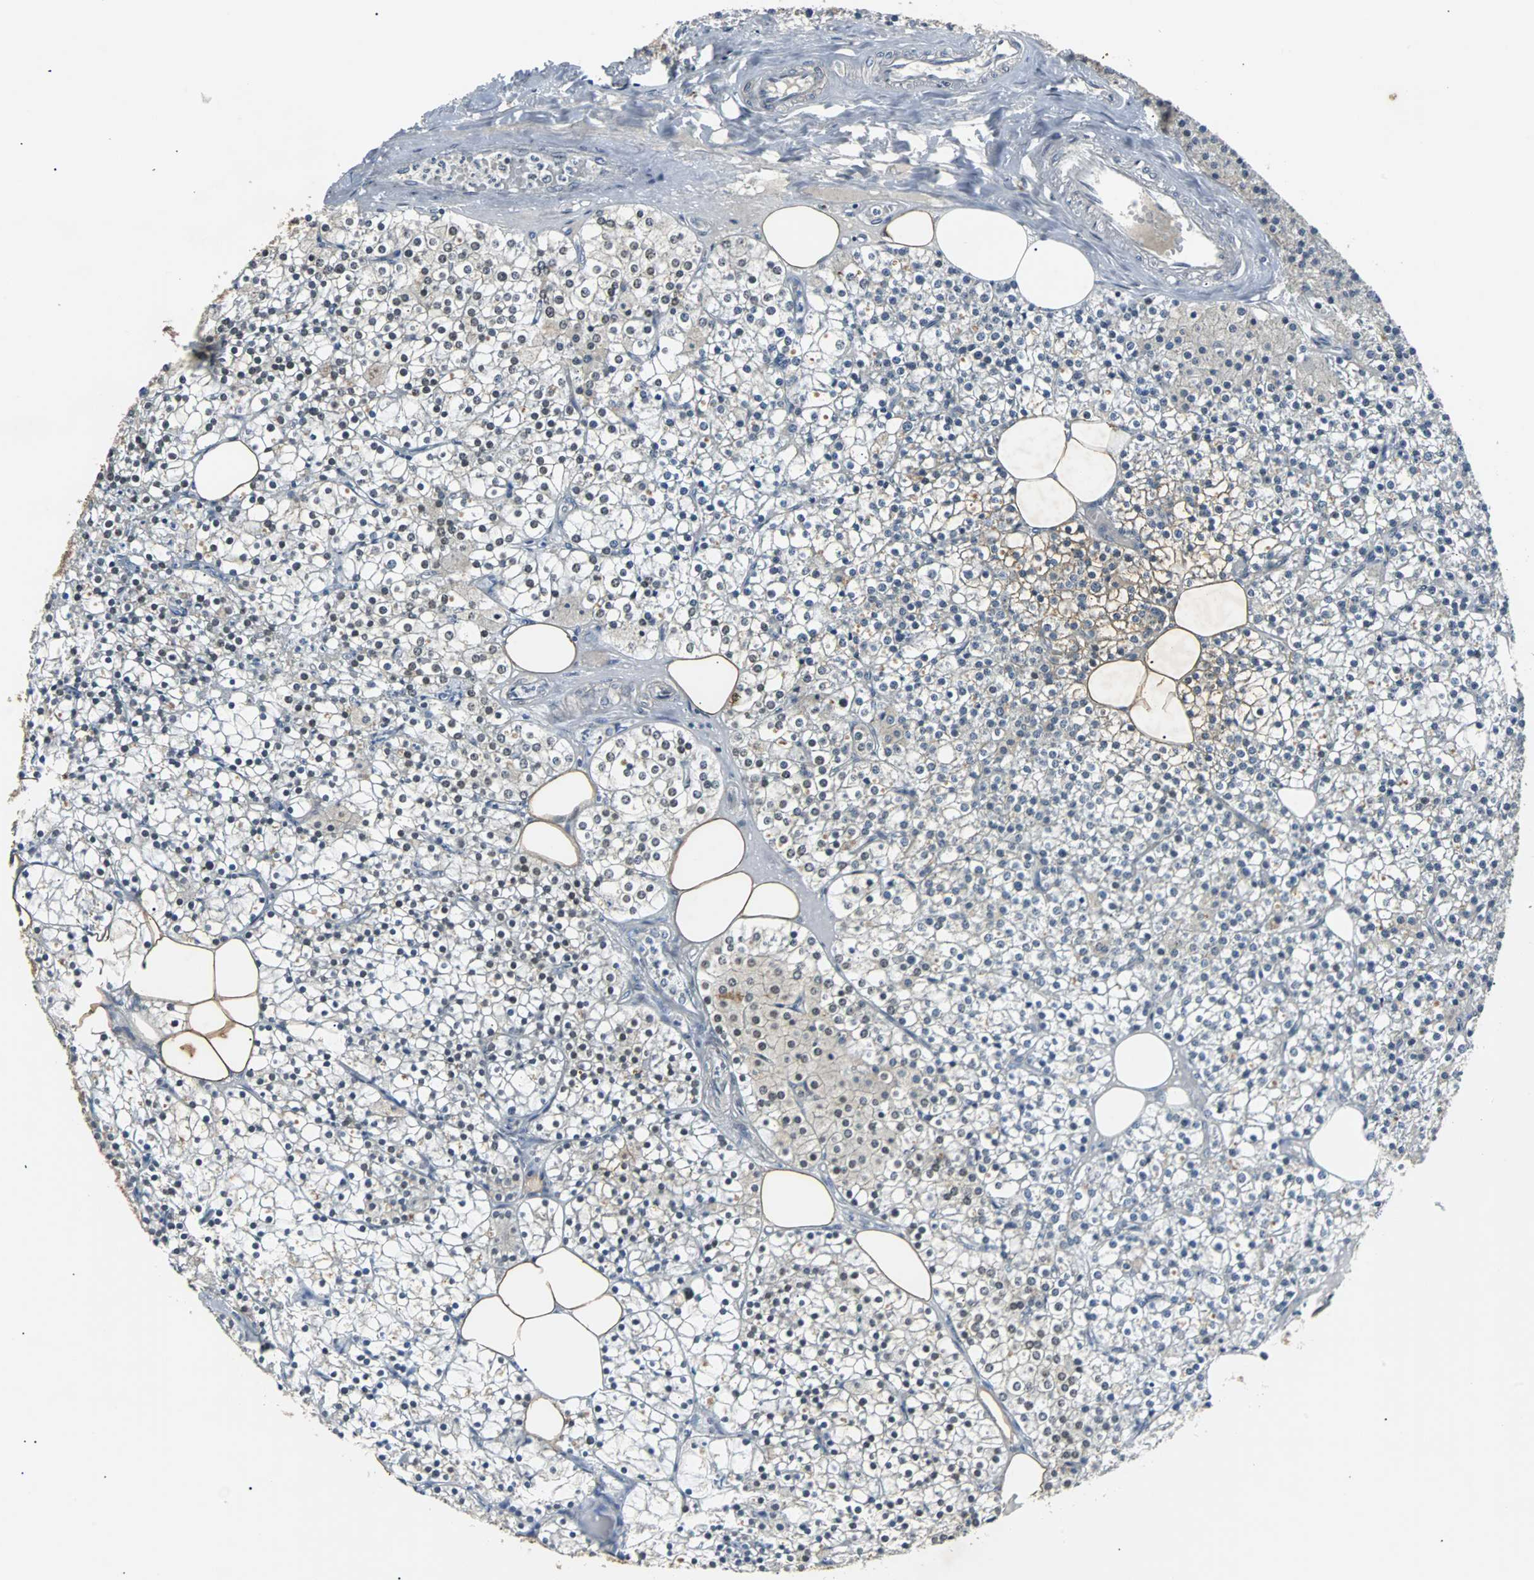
{"staining": {"intensity": "strong", "quantity": ">75%", "location": "nuclear"}, "tissue": "parathyroid gland", "cell_type": "Glandular cells", "image_type": "normal", "snomed": [{"axis": "morphology", "description": "Normal tissue, NOS"}, {"axis": "topography", "description": "Parathyroid gland"}], "caption": "IHC histopathology image of unremarkable parathyroid gland stained for a protein (brown), which displays high levels of strong nuclear staining in about >75% of glandular cells.", "gene": "PHC1", "patient": {"sex": "female", "age": 63}}